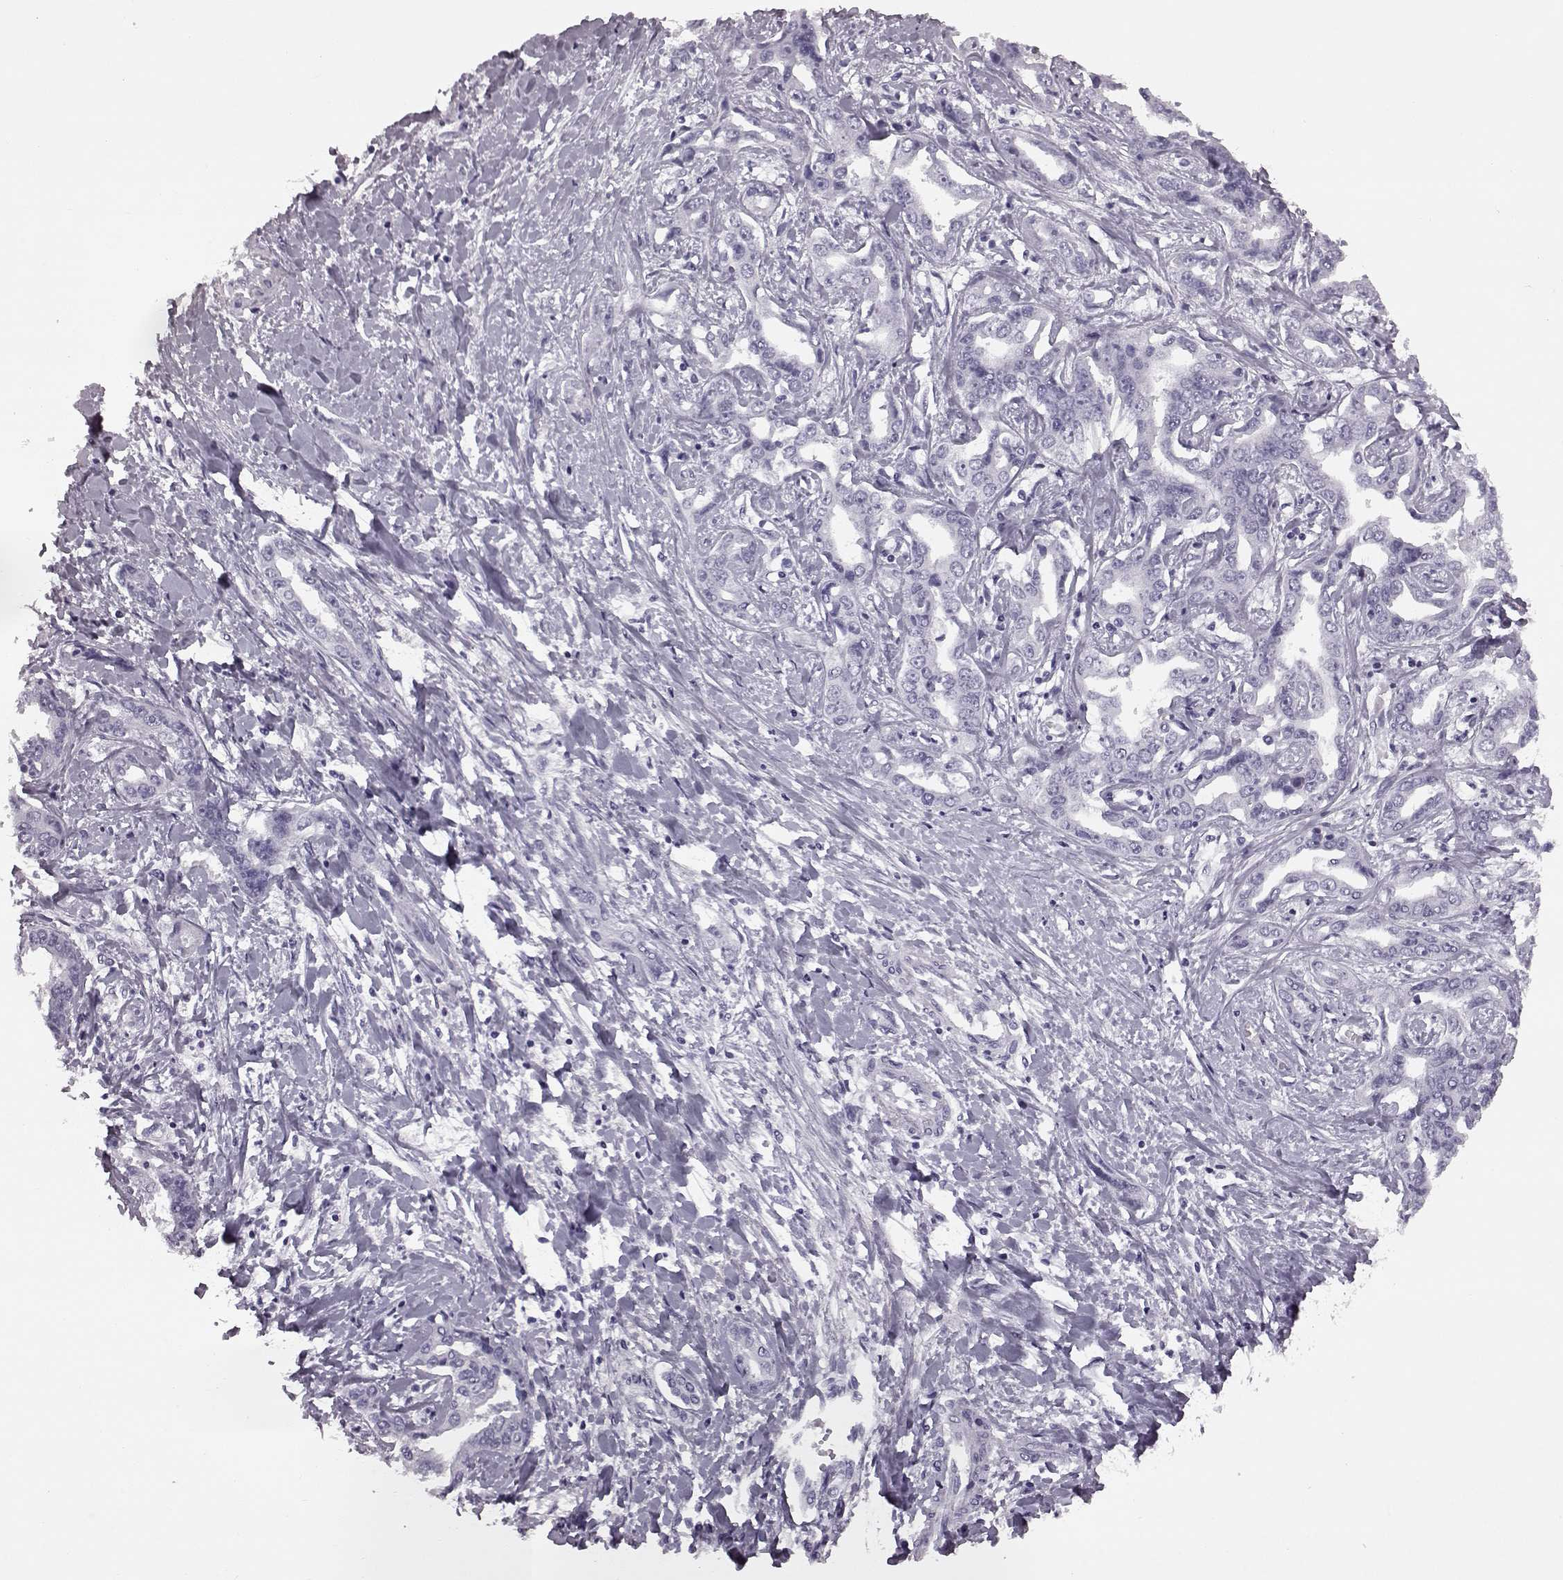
{"staining": {"intensity": "negative", "quantity": "none", "location": "none"}, "tissue": "liver cancer", "cell_type": "Tumor cells", "image_type": "cancer", "snomed": [{"axis": "morphology", "description": "Cholangiocarcinoma"}, {"axis": "topography", "description": "Liver"}], "caption": "Immunohistochemistry (IHC) histopathology image of cholangiocarcinoma (liver) stained for a protein (brown), which displays no expression in tumor cells. The staining is performed using DAB brown chromogen with nuclei counter-stained in using hematoxylin.", "gene": "PRPH2", "patient": {"sex": "male", "age": 59}}